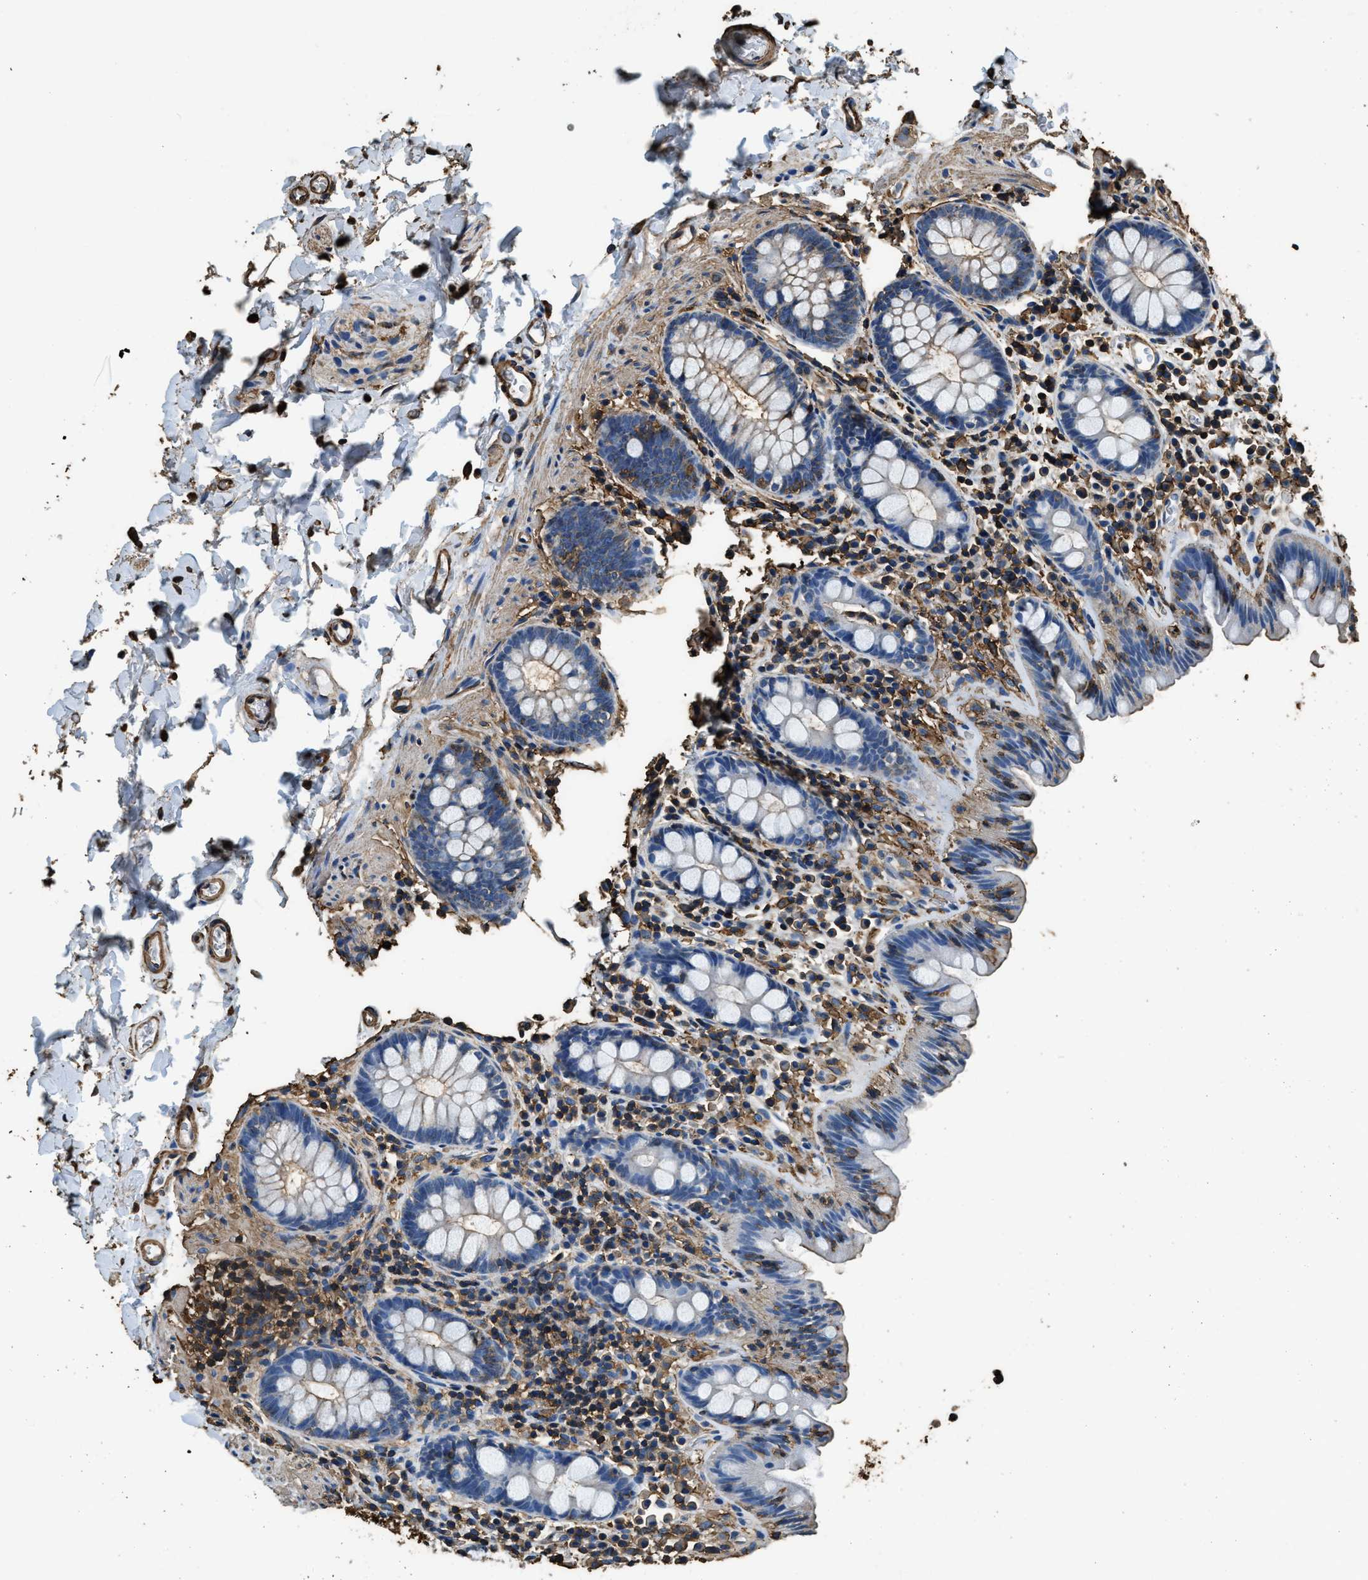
{"staining": {"intensity": "moderate", "quantity": "25%-75%", "location": "cytoplasmic/membranous"}, "tissue": "colon", "cell_type": "Endothelial cells", "image_type": "normal", "snomed": [{"axis": "morphology", "description": "Normal tissue, NOS"}, {"axis": "topography", "description": "Colon"}], "caption": "Colon stained for a protein displays moderate cytoplasmic/membranous positivity in endothelial cells.", "gene": "ACCS", "patient": {"sex": "female", "age": 80}}